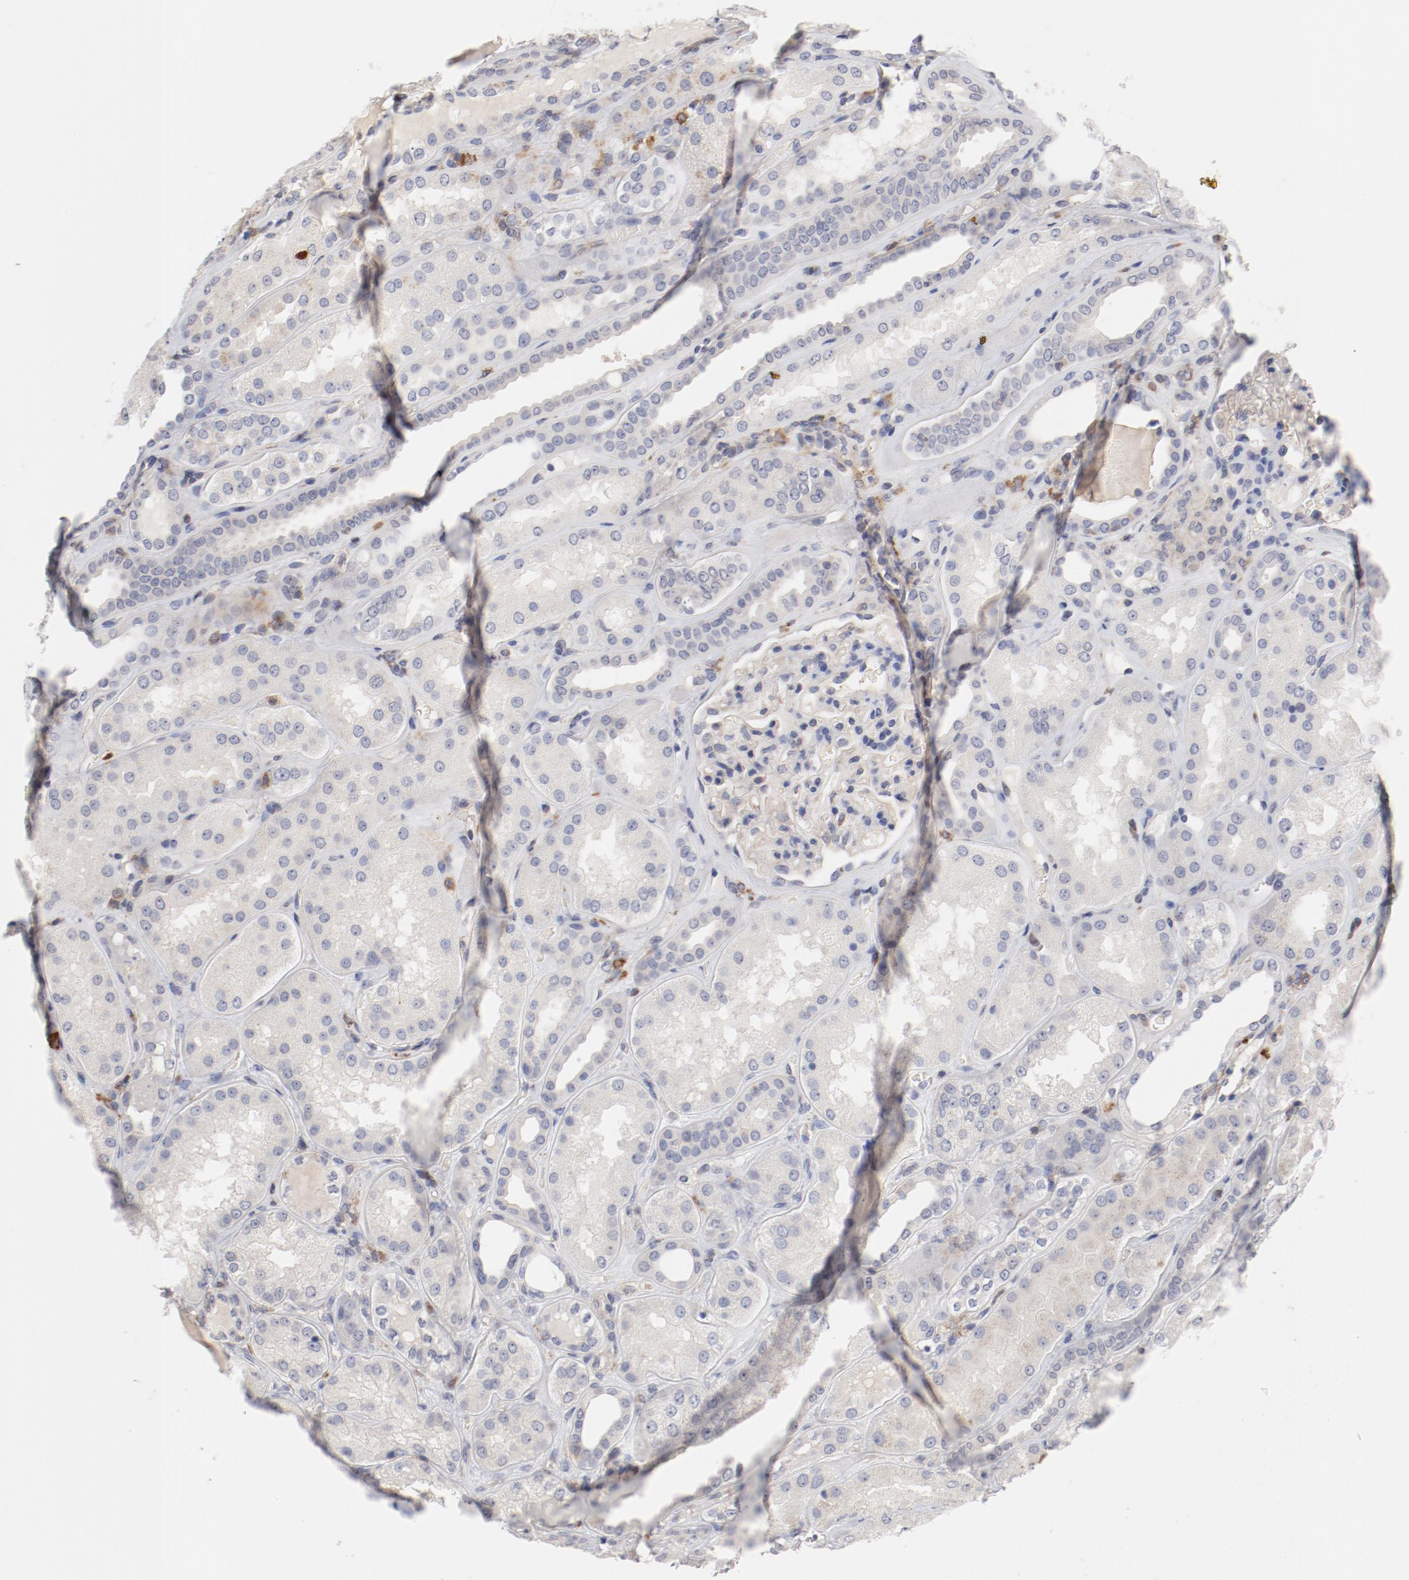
{"staining": {"intensity": "negative", "quantity": "none", "location": "none"}, "tissue": "kidney", "cell_type": "Cells in glomeruli", "image_type": "normal", "snomed": [{"axis": "morphology", "description": "Normal tissue, NOS"}, {"axis": "topography", "description": "Kidney"}], "caption": "IHC micrograph of normal kidney: kidney stained with DAB displays no significant protein positivity in cells in glomeruli. (Brightfield microscopy of DAB immunohistochemistry at high magnification).", "gene": "CBL", "patient": {"sex": "female", "age": 56}}